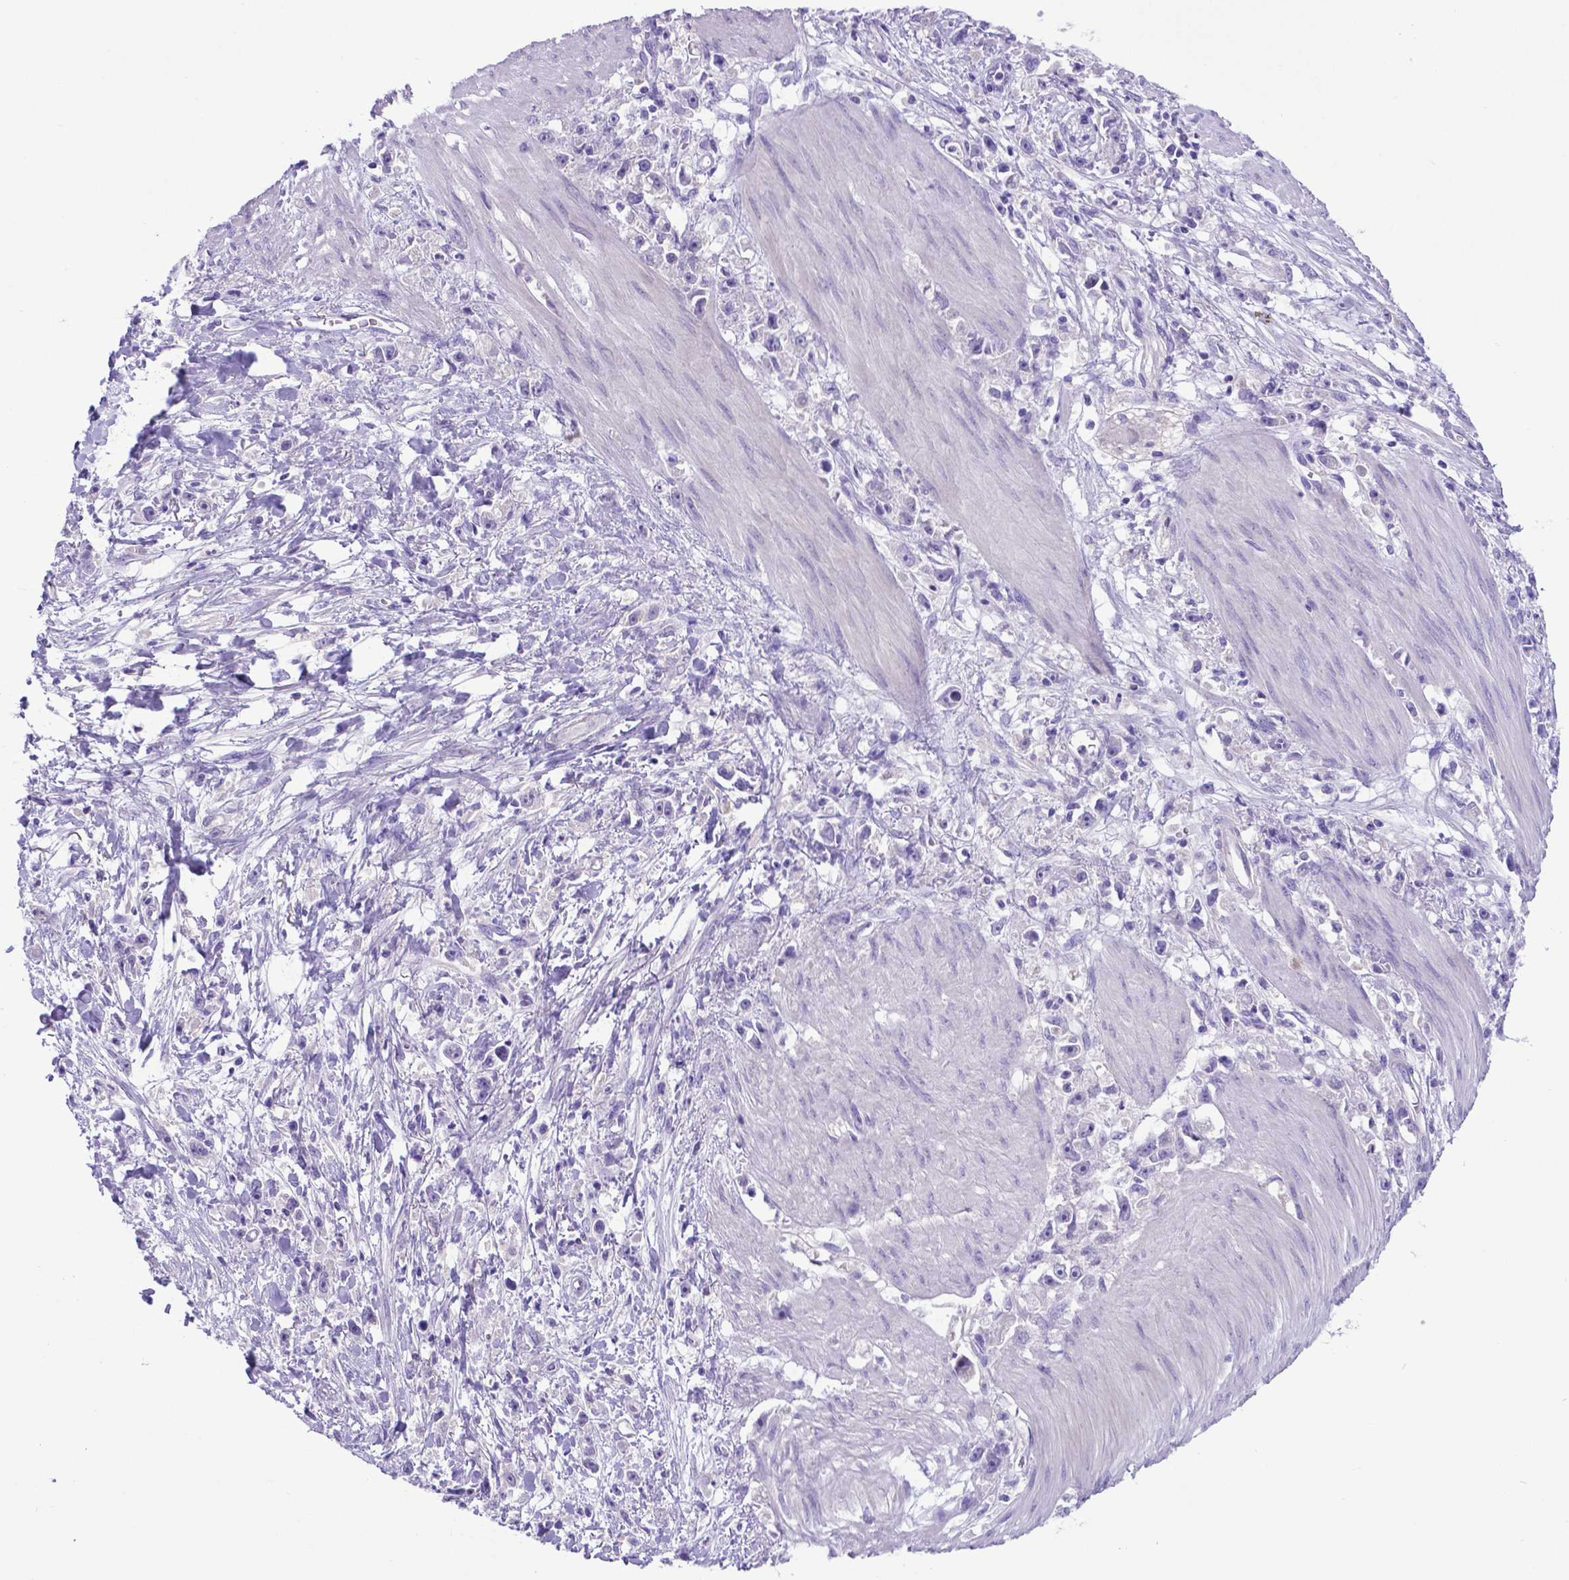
{"staining": {"intensity": "negative", "quantity": "none", "location": "none"}, "tissue": "stomach cancer", "cell_type": "Tumor cells", "image_type": "cancer", "snomed": [{"axis": "morphology", "description": "Adenocarcinoma, NOS"}, {"axis": "topography", "description": "Stomach"}], "caption": "Immunohistochemistry (IHC) micrograph of neoplastic tissue: human stomach cancer stained with DAB reveals no significant protein staining in tumor cells. Brightfield microscopy of immunohistochemistry (IHC) stained with DAB (brown) and hematoxylin (blue), captured at high magnification.", "gene": "ADRA2B", "patient": {"sex": "female", "age": 59}}